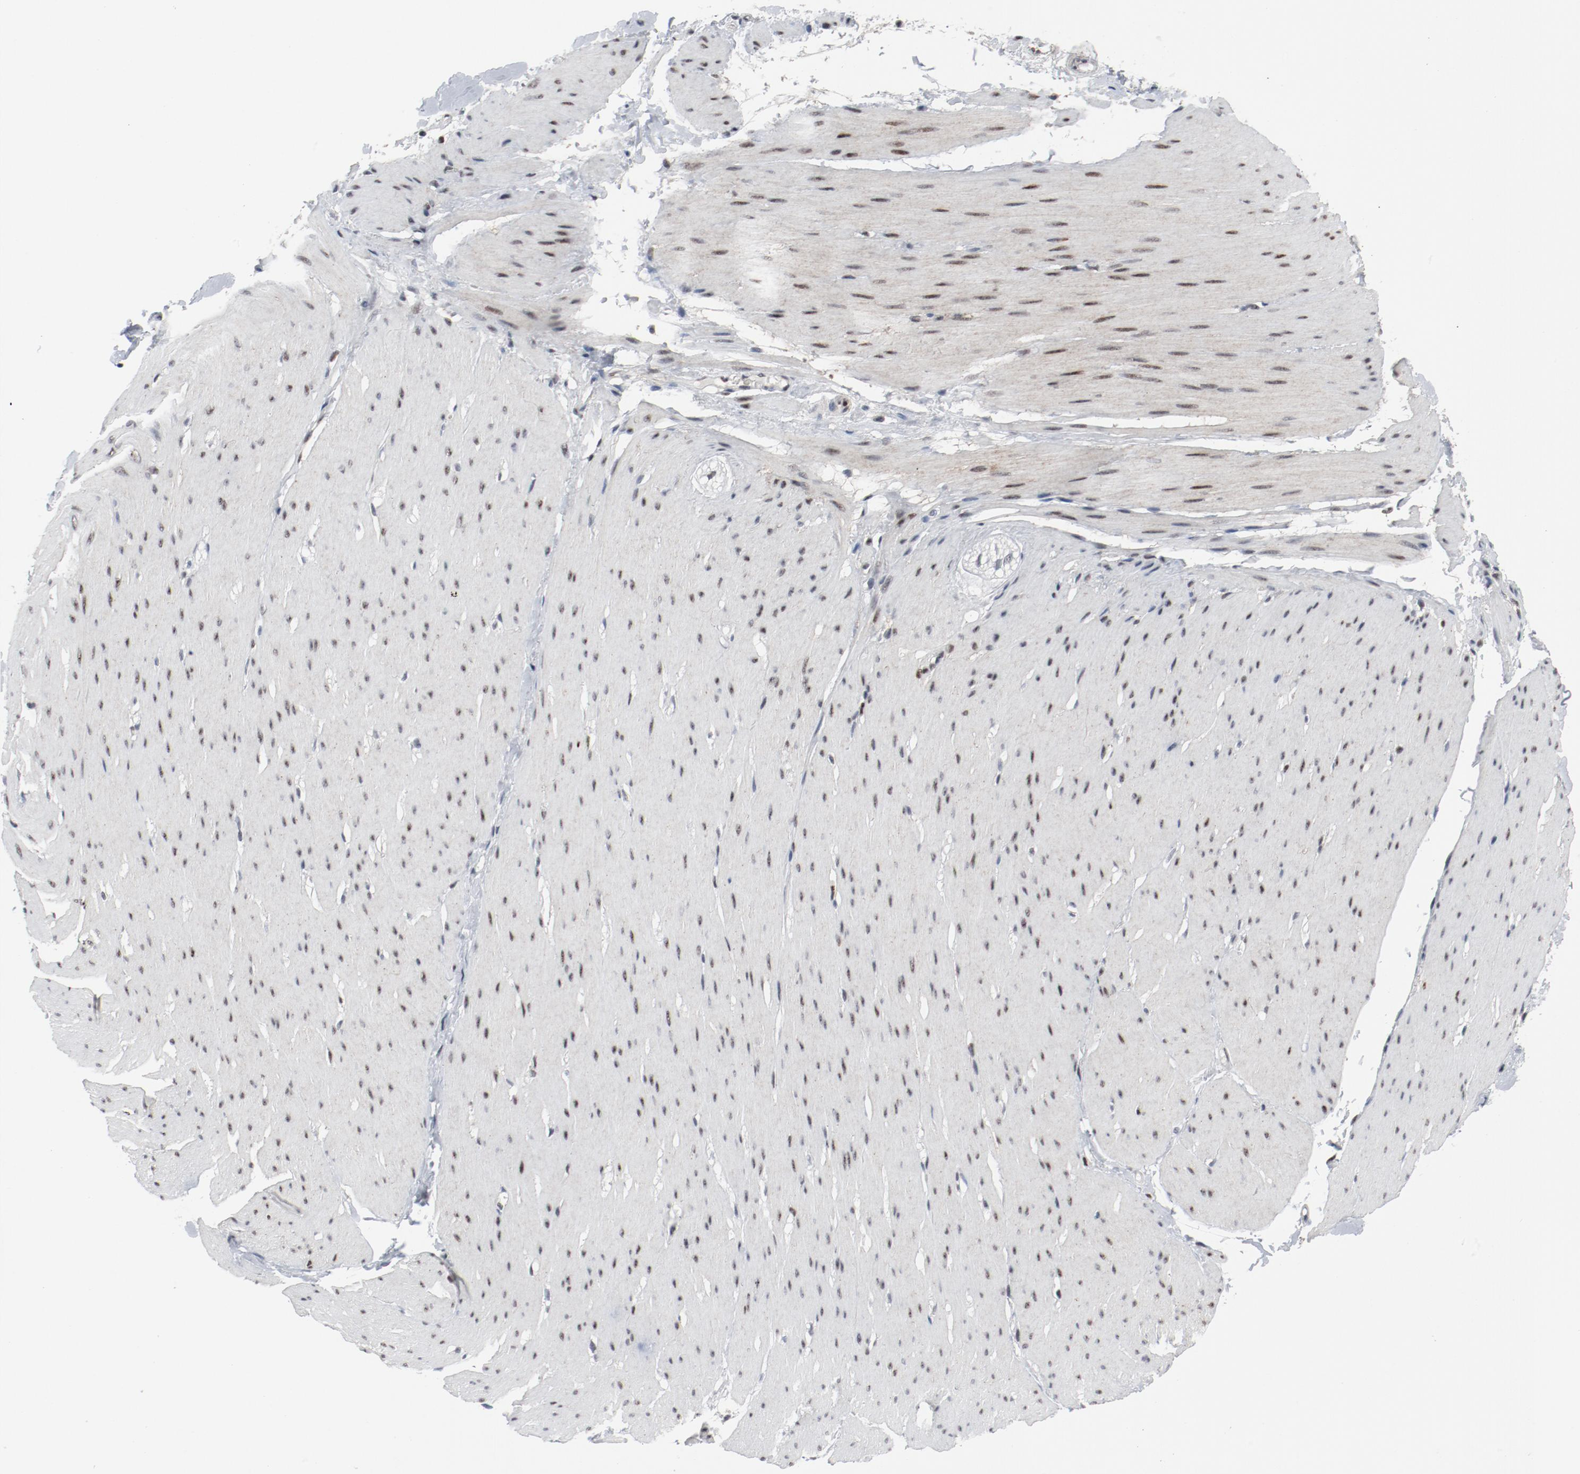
{"staining": {"intensity": "moderate", "quantity": ">75%", "location": "nuclear"}, "tissue": "smooth muscle", "cell_type": "Smooth muscle cells", "image_type": "normal", "snomed": [{"axis": "morphology", "description": "Normal tissue, NOS"}, {"axis": "topography", "description": "Smooth muscle"}, {"axis": "topography", "description": "Colon"}], "caption": "High-power microscopy captured an immunohistochemistry (IHC) histopathology image of normal smooth muscle, revealing moderate nuclear staining in about >75% of smooth muscle cells.", "gene": "JMJD6", "patient": {"sex": "male", "age": 67}}